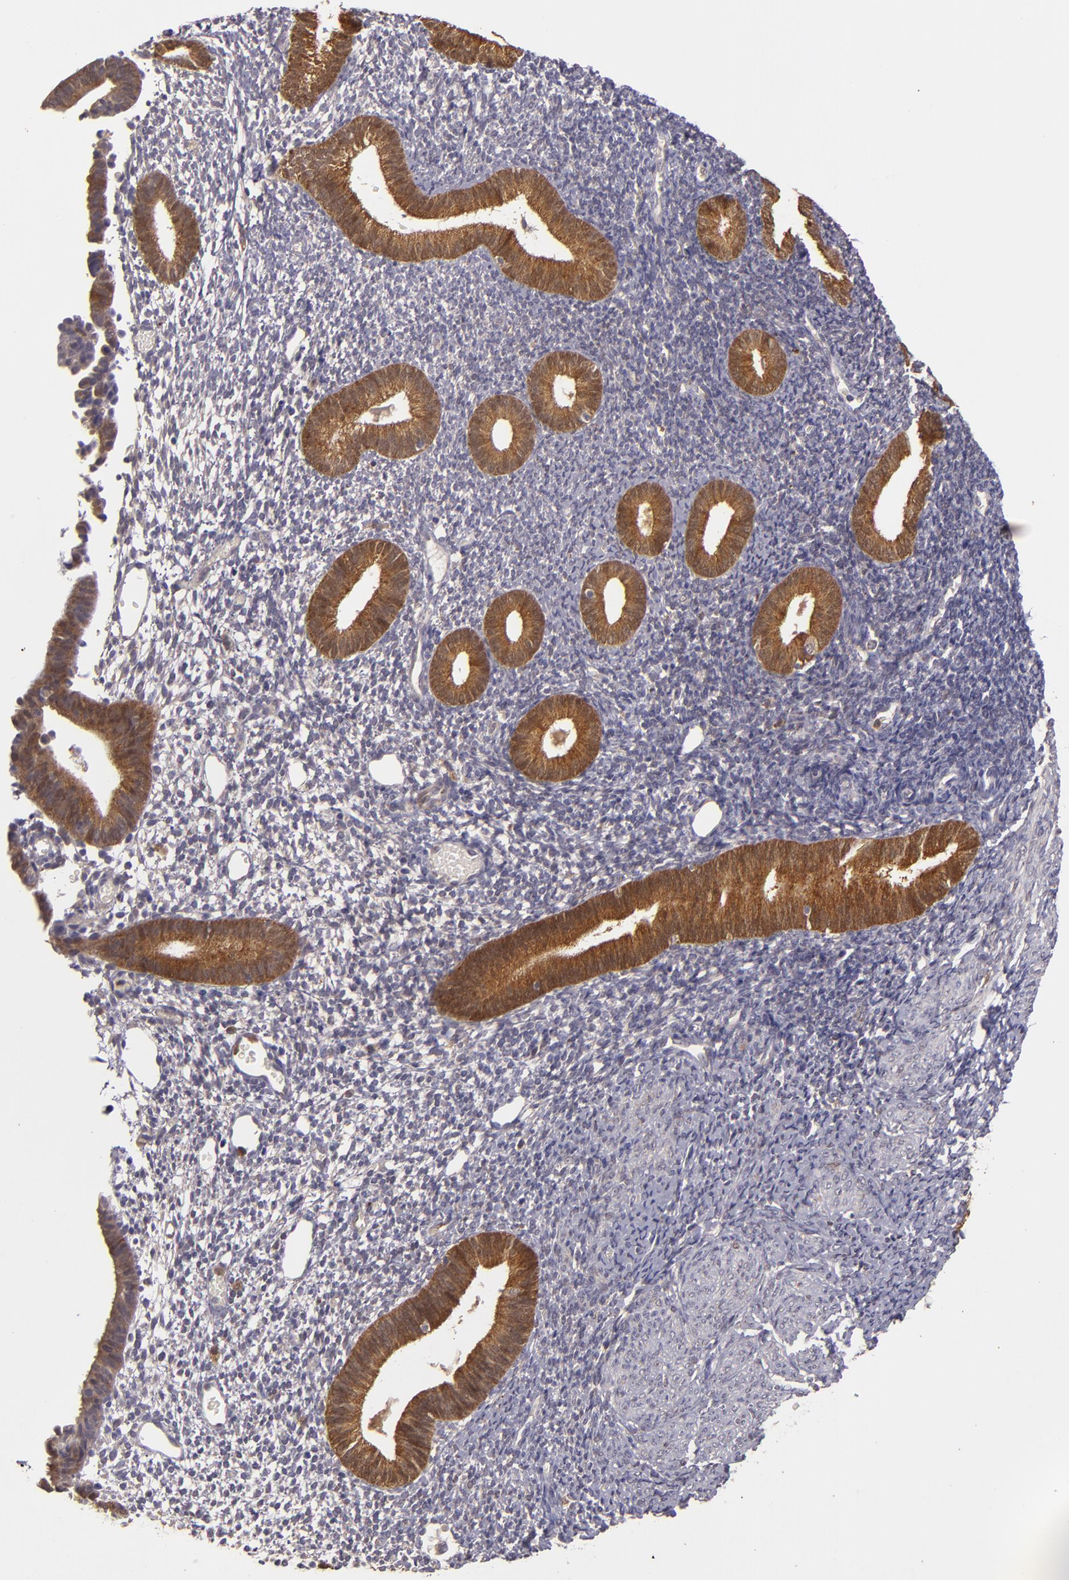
{"staining": {"intensity": "negative", "quantity": "none", "location": "none"}, "tissue": "endometrium", "cell_type": "Cells in endometrial stroma", "image_type": "normal", "snomed": [{"axis": "morphology", "description": "Normal tissue, NOS"}, {"axis": "topography", "description": "Smooth muscle"}, {"axis": "topography", "description": "Endometrium"}], "caption": "Immunohistochemistry (IHC) histopathology image of normal endometrium: human endometrium stained with DAB (3,3'-diaminobenzidine) reveals no significant protein positivity in cells in endometrial stroma.", "gene": "FHIT", "patient": {"sex": "female", "age": 57}}